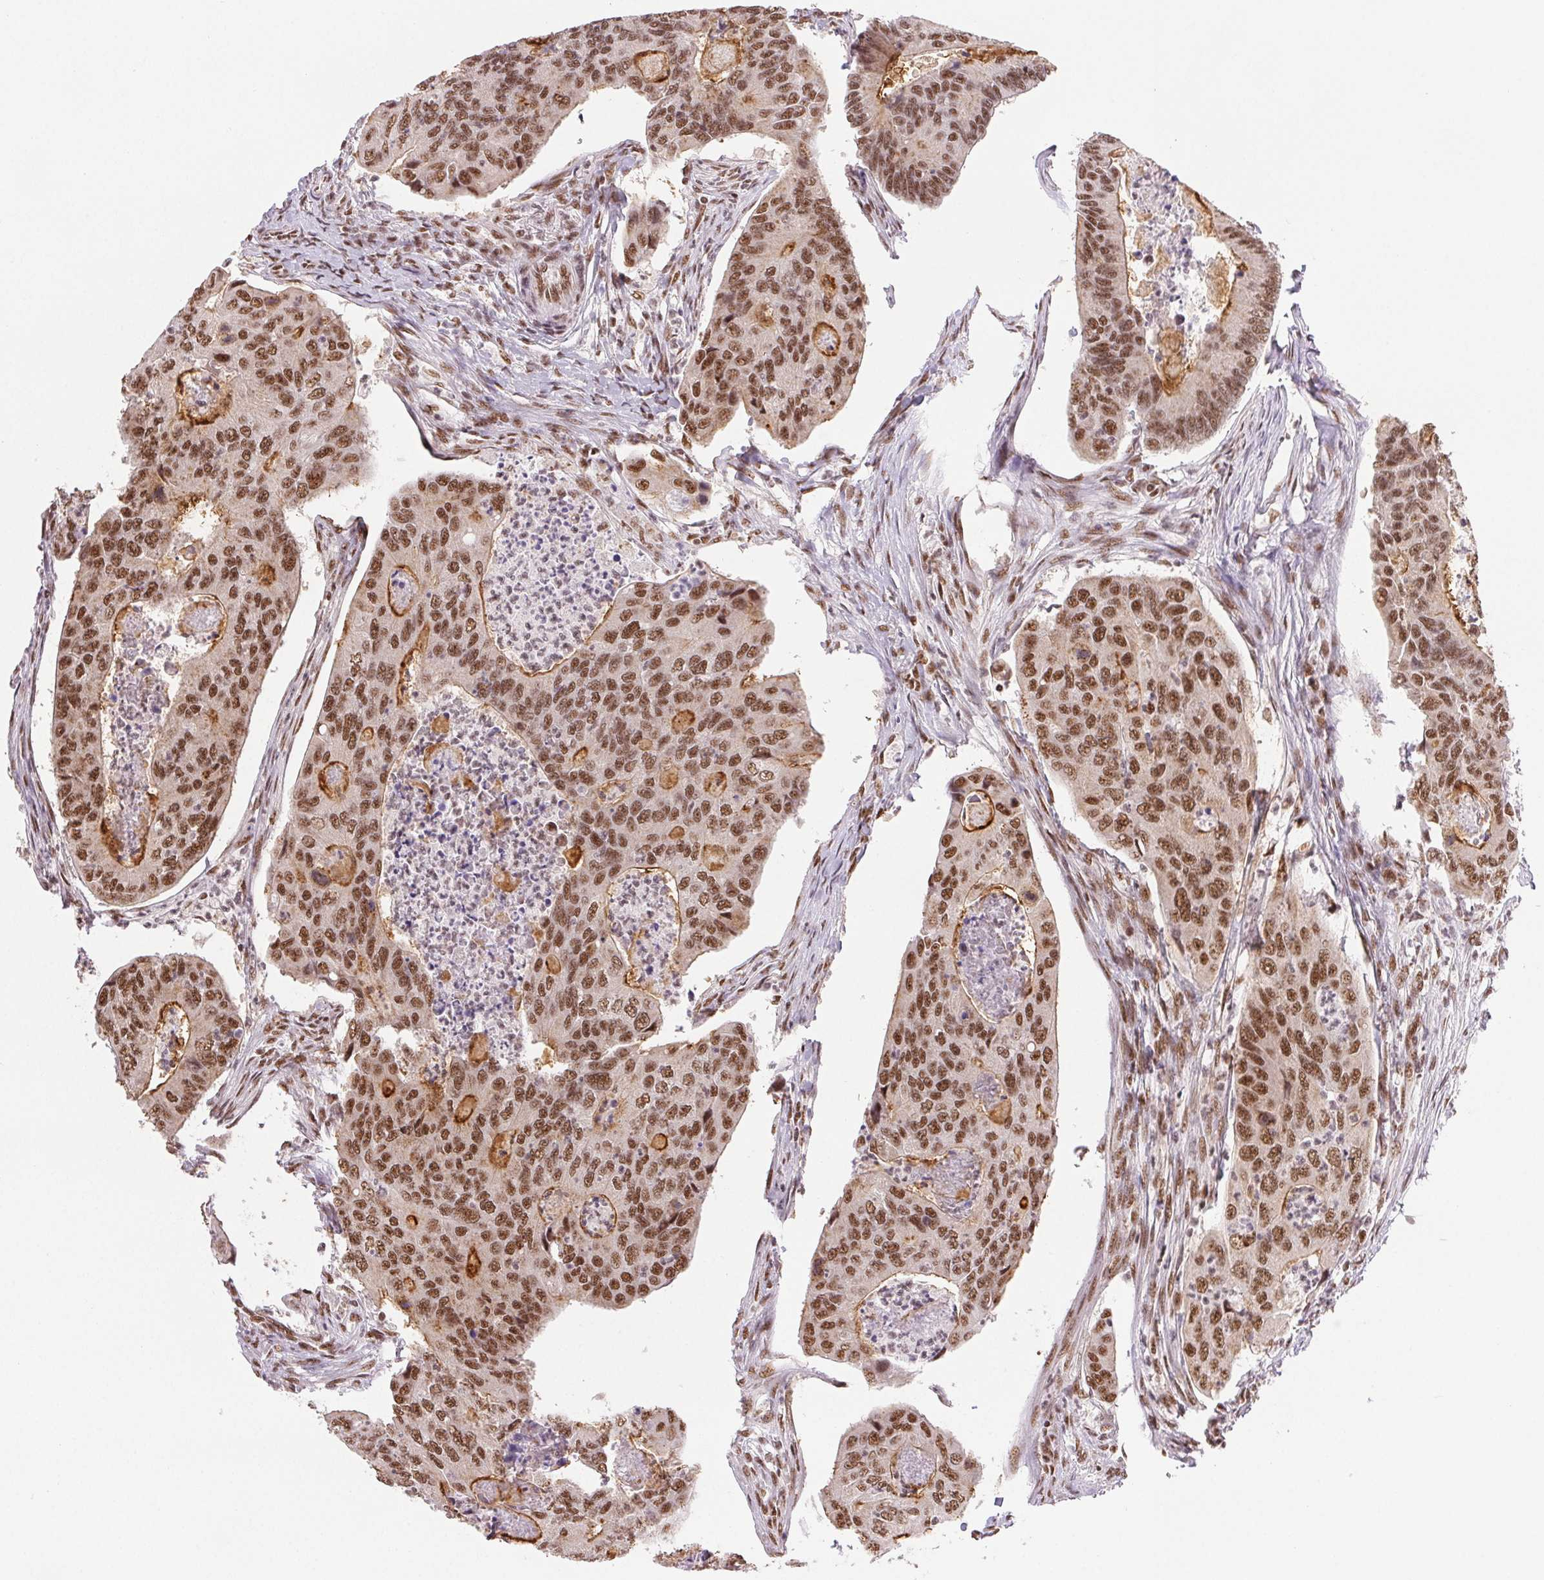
{"staining": {"intensity": "moderate", "quantity": ">75%", "location": "nuclear"}, "tissue": "colorectal cancer", "cell_type": "Tumor cells", "image_type": "cancer", "snomed": [{"axis": "morphology", "description": "Adenocarcinoma, NOS"}, {"axis": "topography", "description": "Colon"}], "caption": "An image of human colorectal cancer stained for a protein reveals moderate nuclear brown staining in tumor cells.", "gene": "IK", "patient": {"sex": "female", "age": 67}}